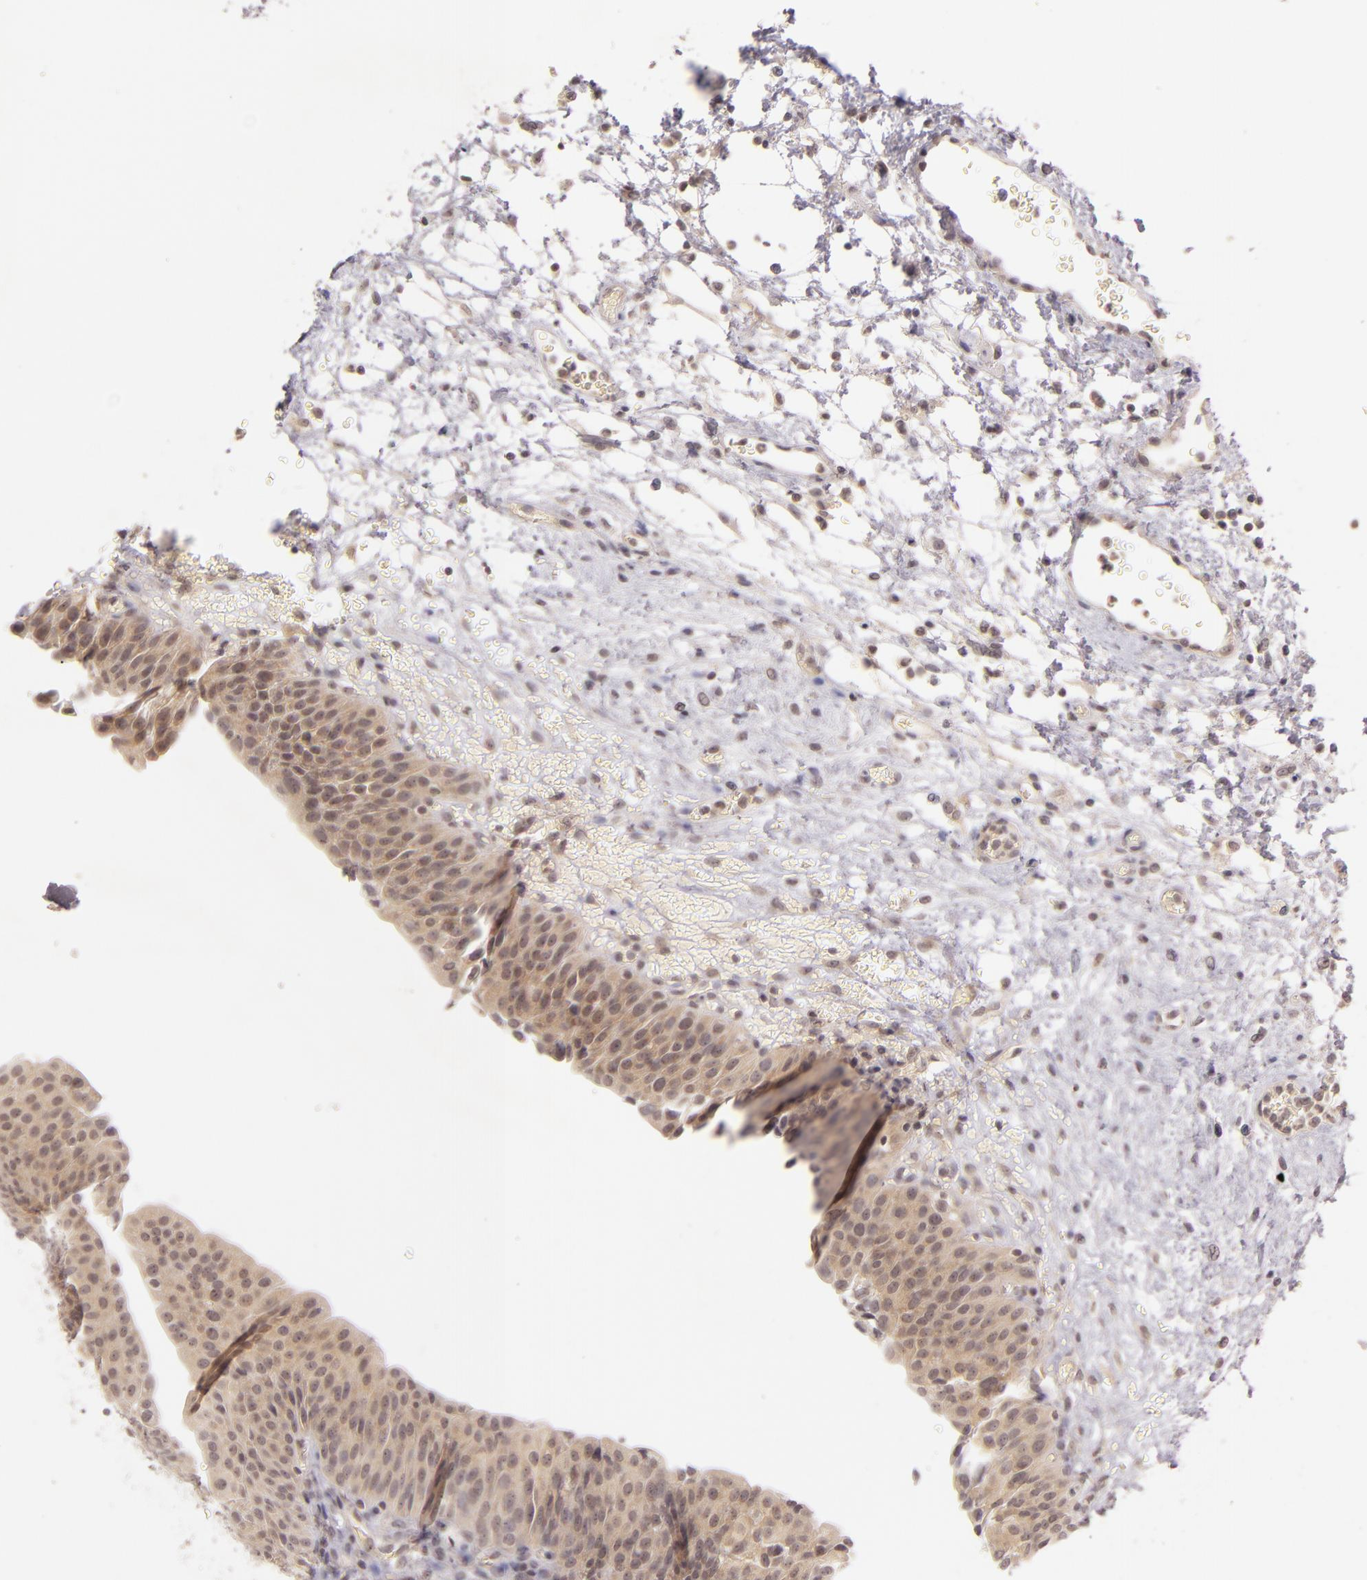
{"staining": {"intensity": "moderate", "quantity": ">75%", "location": "cytoplasmic/membranous,nuclear"}, "tissue": "urinary bladder", "cell_type": "Urothelial cells", "image_type": "normal", "snomed": [{"axis": "morphology", "description": "Normal tissue, NOS"}, {"axis": "topography", "description": "Smooth muscle"}, {"axis": "topography", "description": "Urinary bladder"}], "caption": "Protein expression by immunohistochemistry (IHC) shows moderate cytoplasmic/membranous,nuclear staining in approximately >75% of urothelial cells in unremarkable urinary bladder.", "gene": "CASP8", "patient": {"sex": "male", "age": 35}}